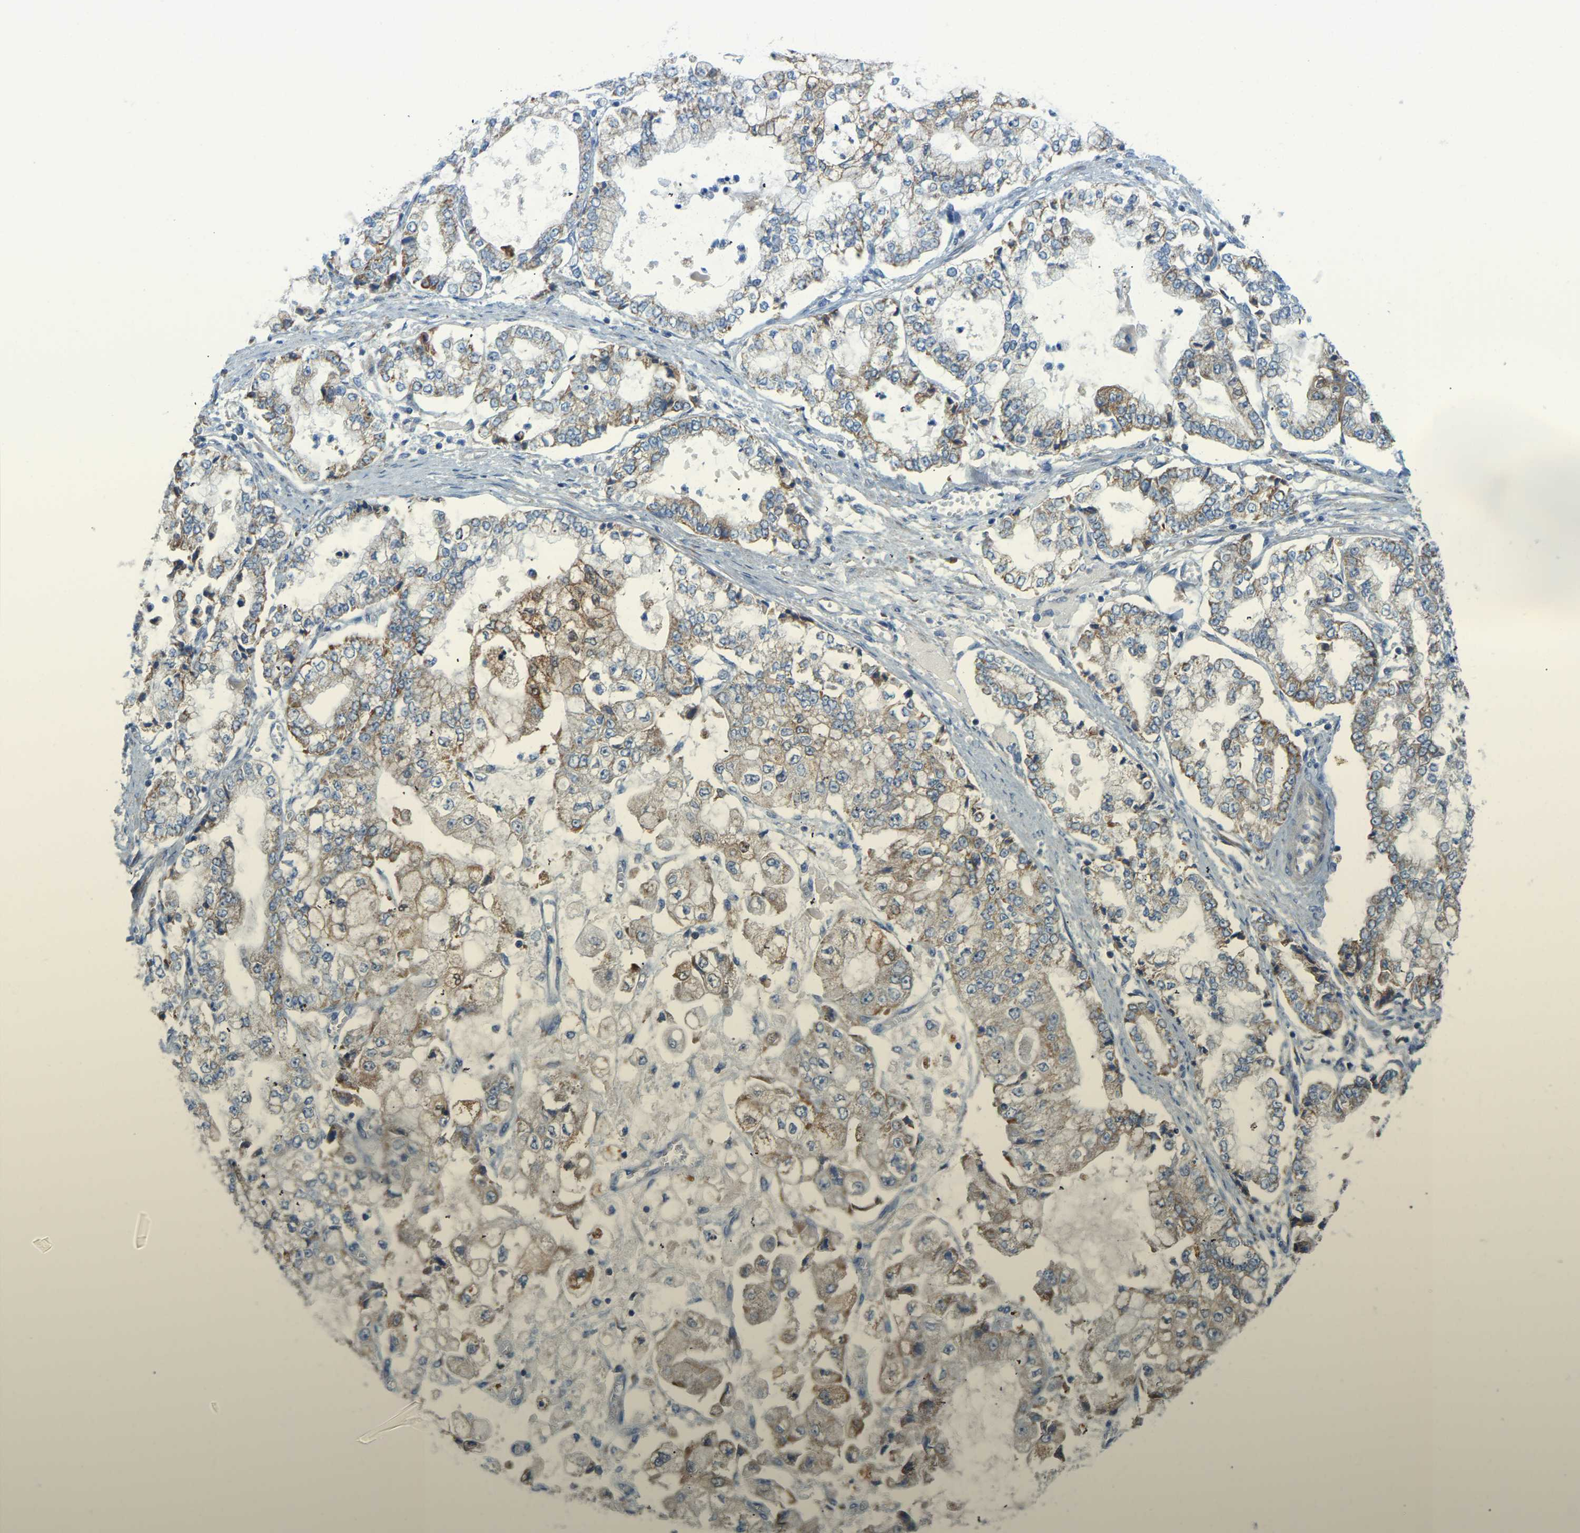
{"staining": {"intensity": "moderate", "quantity": "<25%", "location": "cytoplasmic/membranous"}, "tissue": "stomach cancer", "cell_type": "Tumor cells", "image_type": "cancer", "snomed": [{"axis": "morphology", "description": "Adenocarcinoma, NOS"}, {"axis": "topography", "description": "Stomach"}], "caption": "Adenocarcinoma (stomach) was stained to show a protein in brown. There is low levels of moderate cytoplasmic/membranous positivity in about <25% of tumor cells.", "gene": "GDA", "patient": {"sex": "male", "age": 76}}